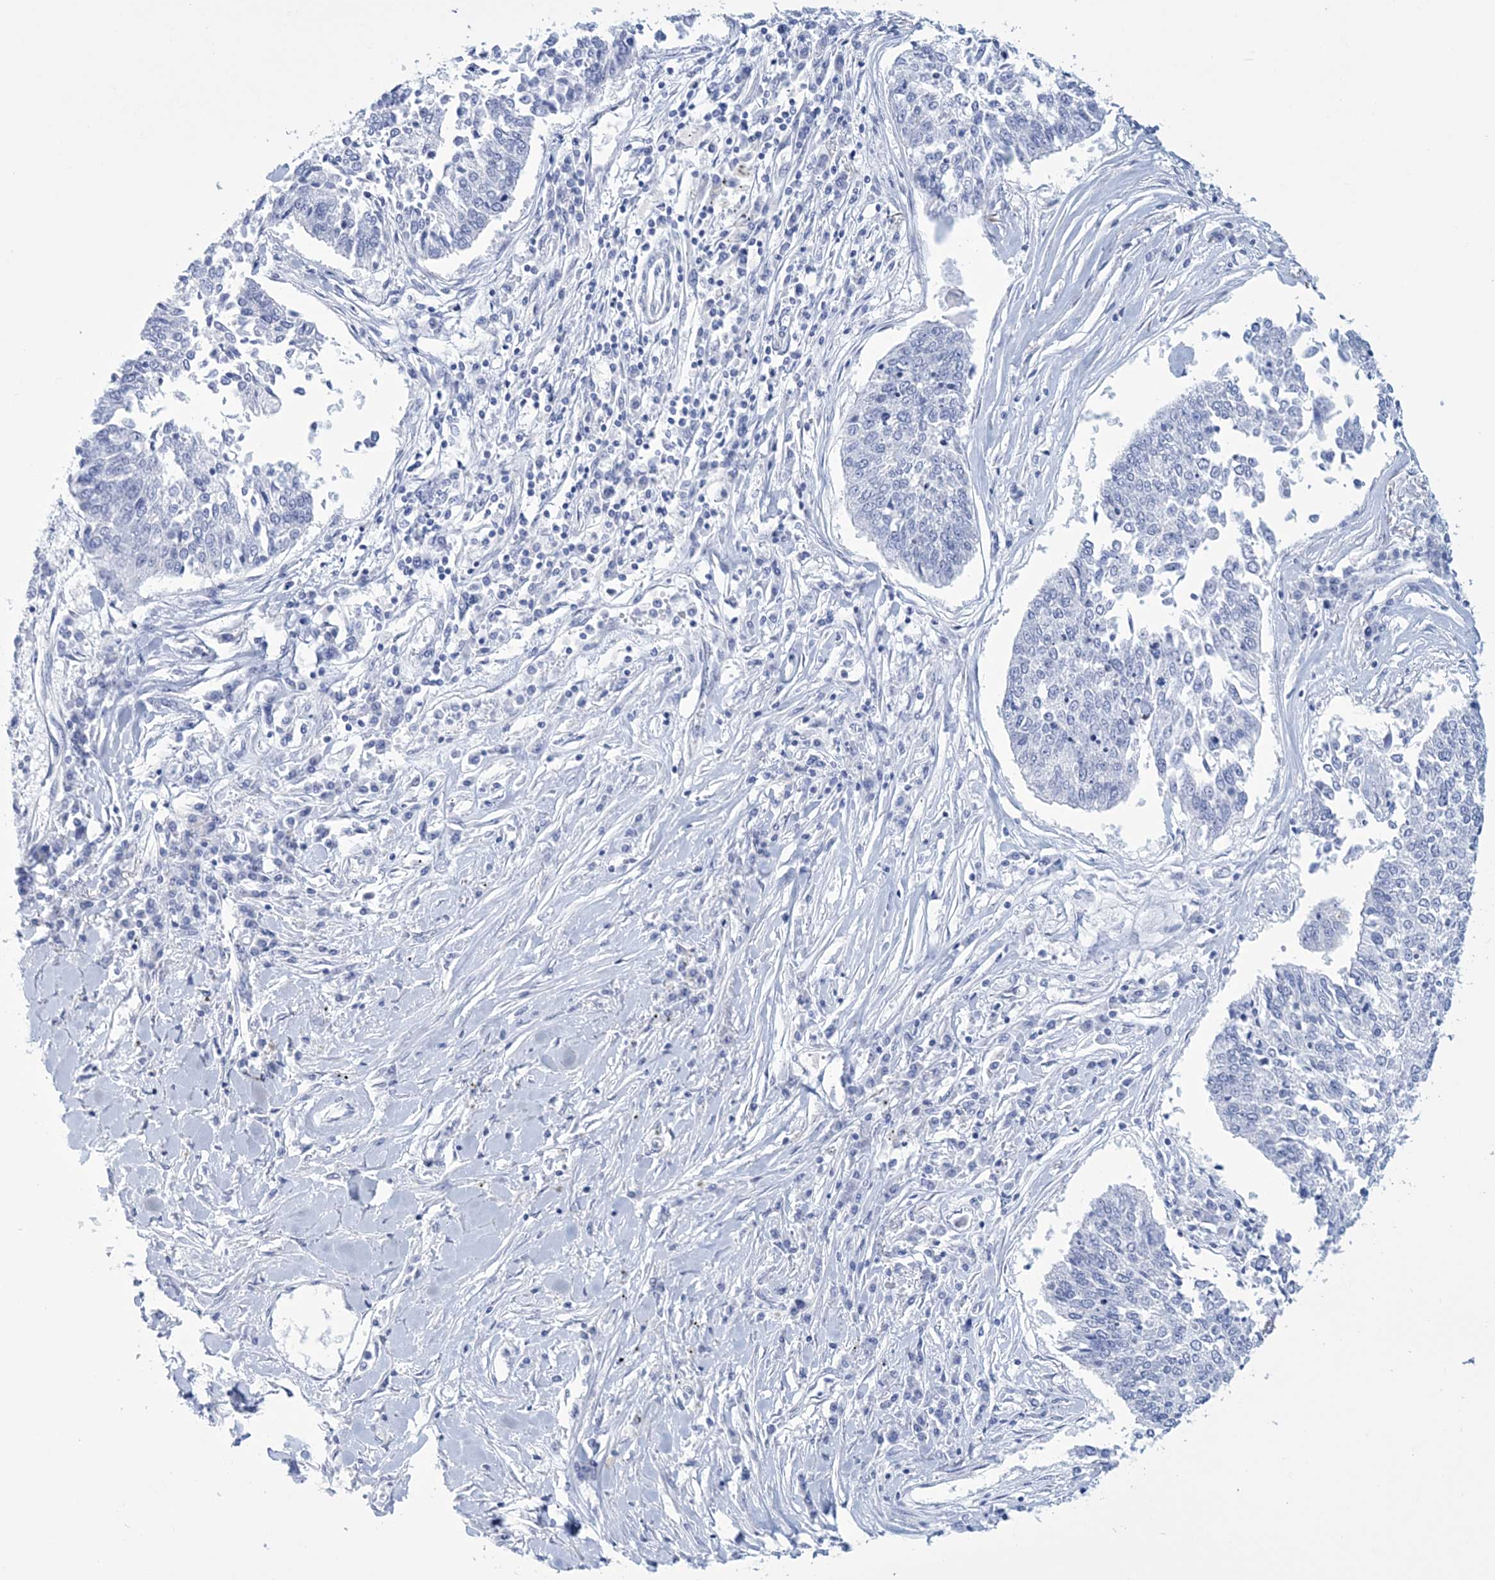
{"staining": {"intensity": "negative", "quantity": "none", "location": "none"}, "tissue": "lung cancer", "cell_type": "Tumor cells", "image_type": "cancer", "snomed": [{"axis": "morphology", "description": "Normal tissue, NOS"}, {"axis": "morphology", "description": "Squamous cell carcinoma, NOS"}, {"axis": "topography", "description": "Cartilage tissue"}, {"axis": "topography", "description": "Bronchus"}, {"axis": "topography", "description": "Lung"}, {"axis": "topography", "description": "Peripheral nerve tissue"}], "caption": "Tumor cells show no significant staining in lung cancer.", "gene": "DPCD", "patient": {"sex": "female", "age": 49}}